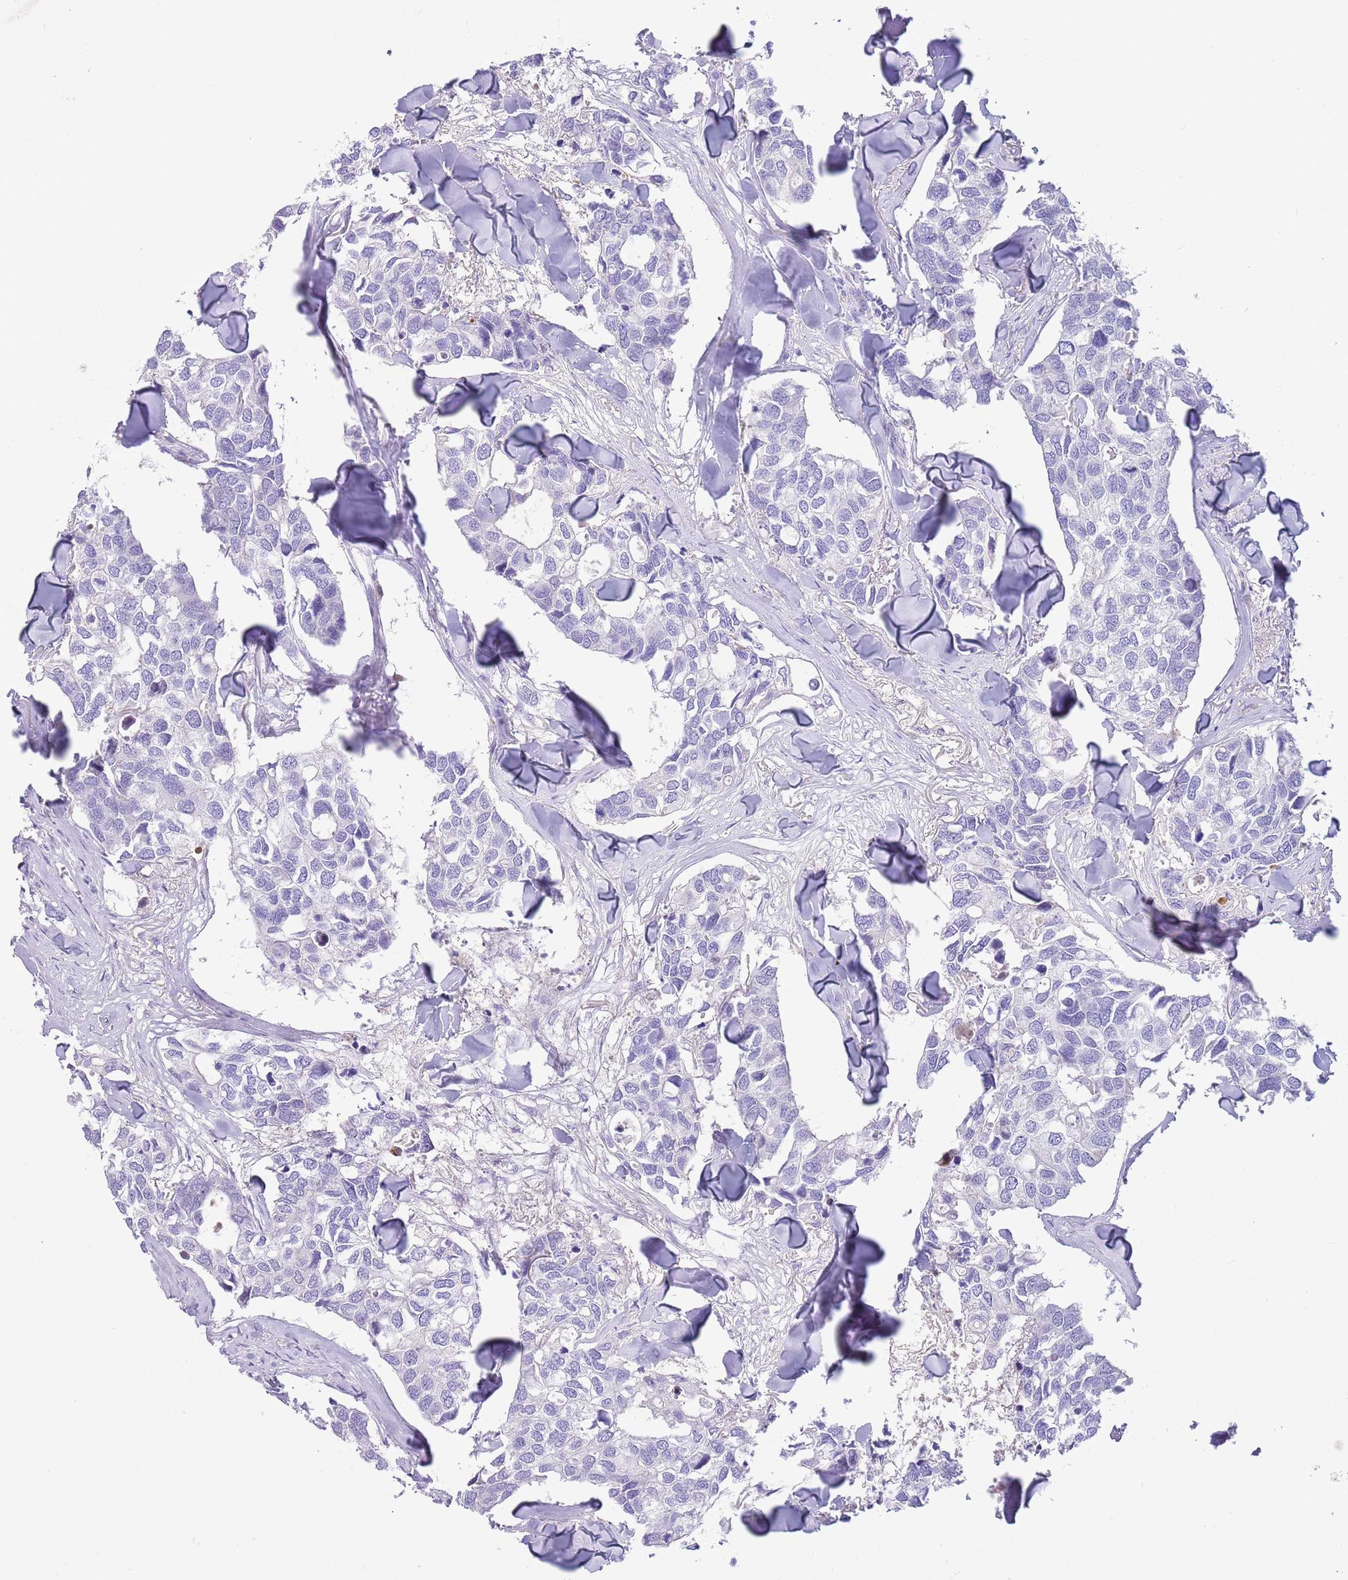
{"staining": {"intensity": "negative", "quantity": "none", "location": "none"}, "tissue": "breast cancer", "cell_type": "Tumor cells", "image_type": "cancer", "snomed": [{"axis": "morphology", "description": "Duct carcinoma"}, {"axis": "topography", "description": "Breast"}], "caption": "DAB immunohistochemical staining of human breast cancer exhibits no significant staining in tumor cells.", "gene": "DDHD1", "patient": {"sex": "female", "age": 83}}